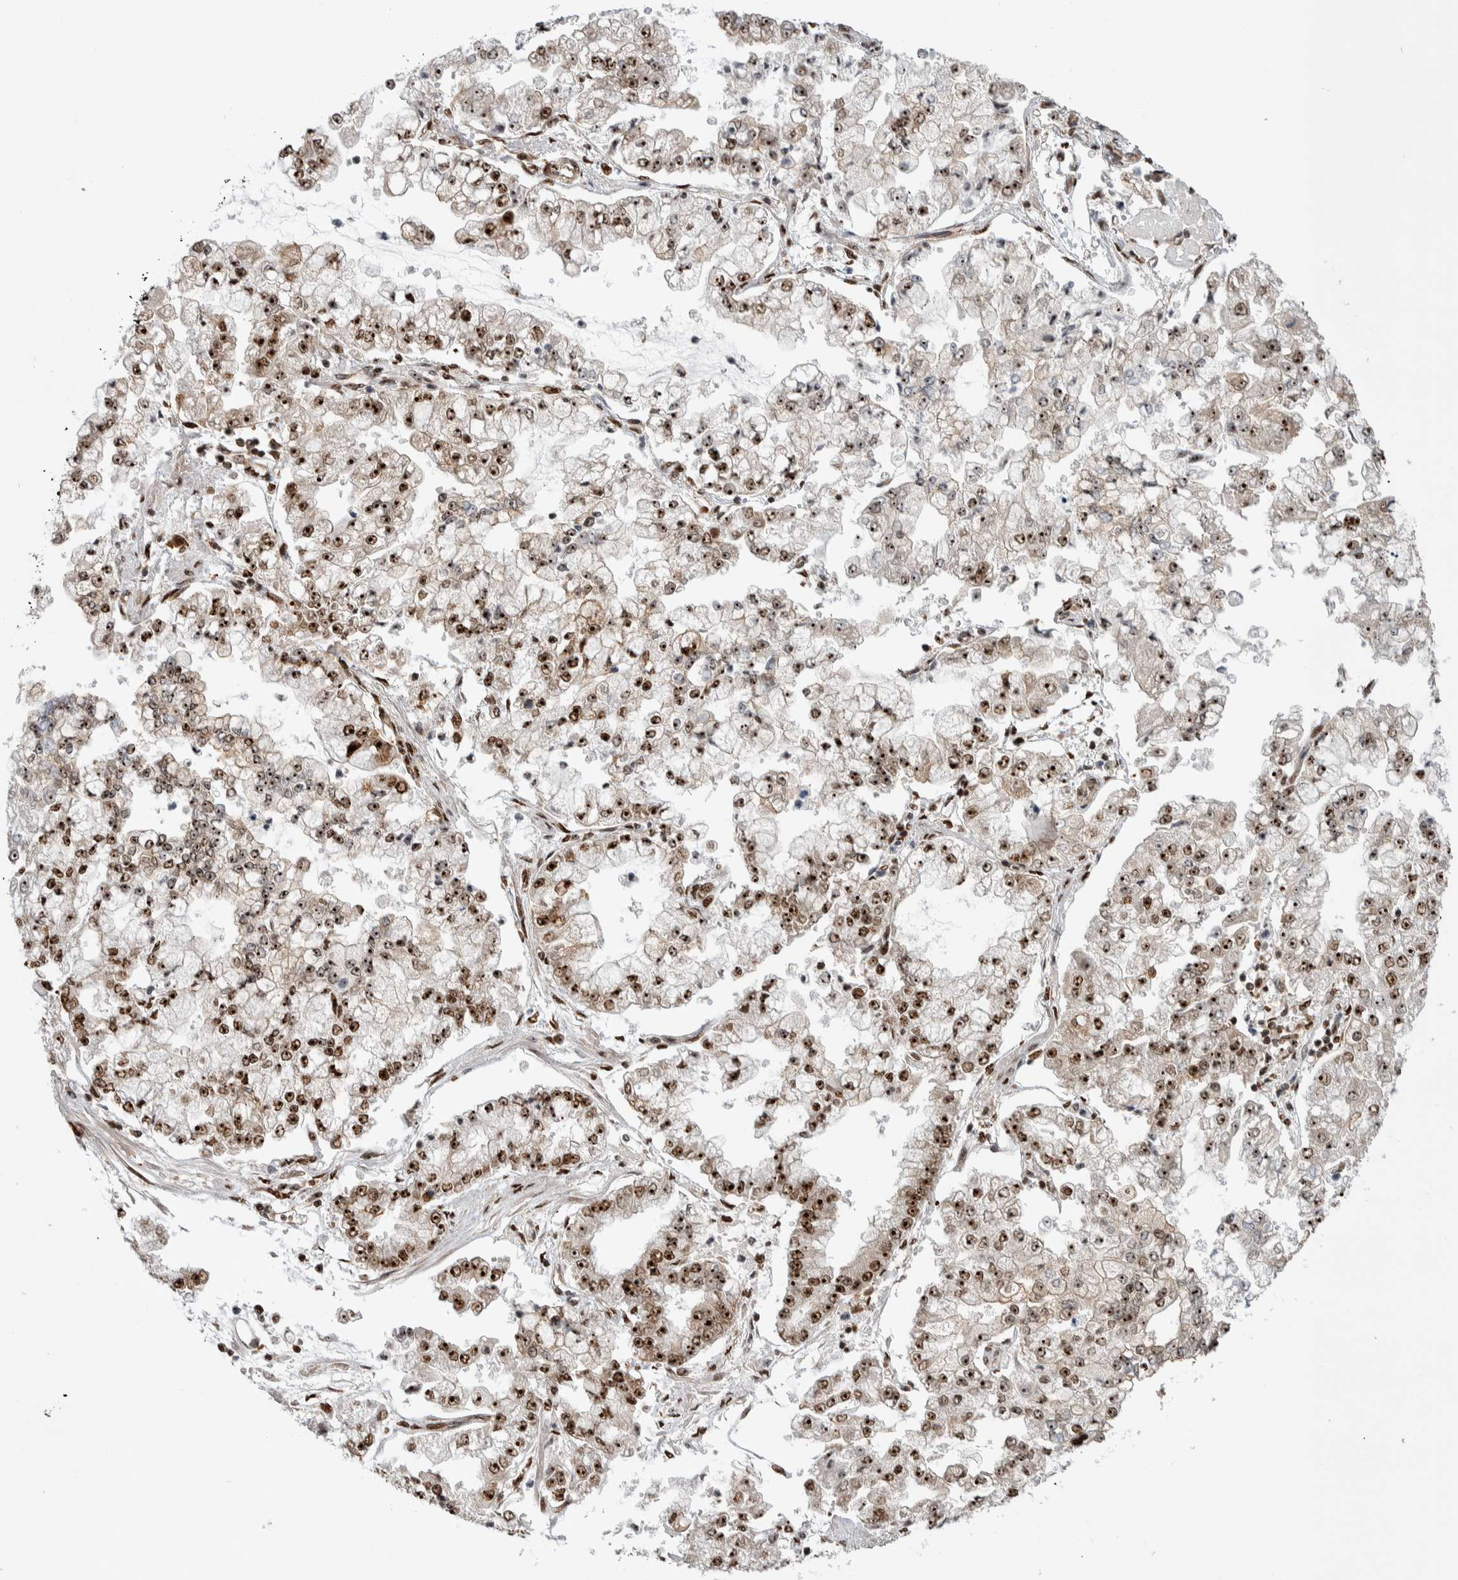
{"staining": {"intensity": "strong", "quantity": ">75%", "location": "nuclear"}, "tissue": "stomach cancer", "cell_type": "Tumor cells", "image_type": "cancer", "snomed": [{"axis": "morphology", "description": "Adenocarcinoma, NOS"}, {"axis": "topography", "description": "Stomach"}], "caption": "High-magnification brightfield microscopy of stomach cancer stained with DAB (brown) and counterstained with hematoxylin (blue). tumor cells exhibit strong nuclear staining is present in approximately>75% of cells.", "gene": "NCL", "patient": {"sex": "male", "age": 76}}